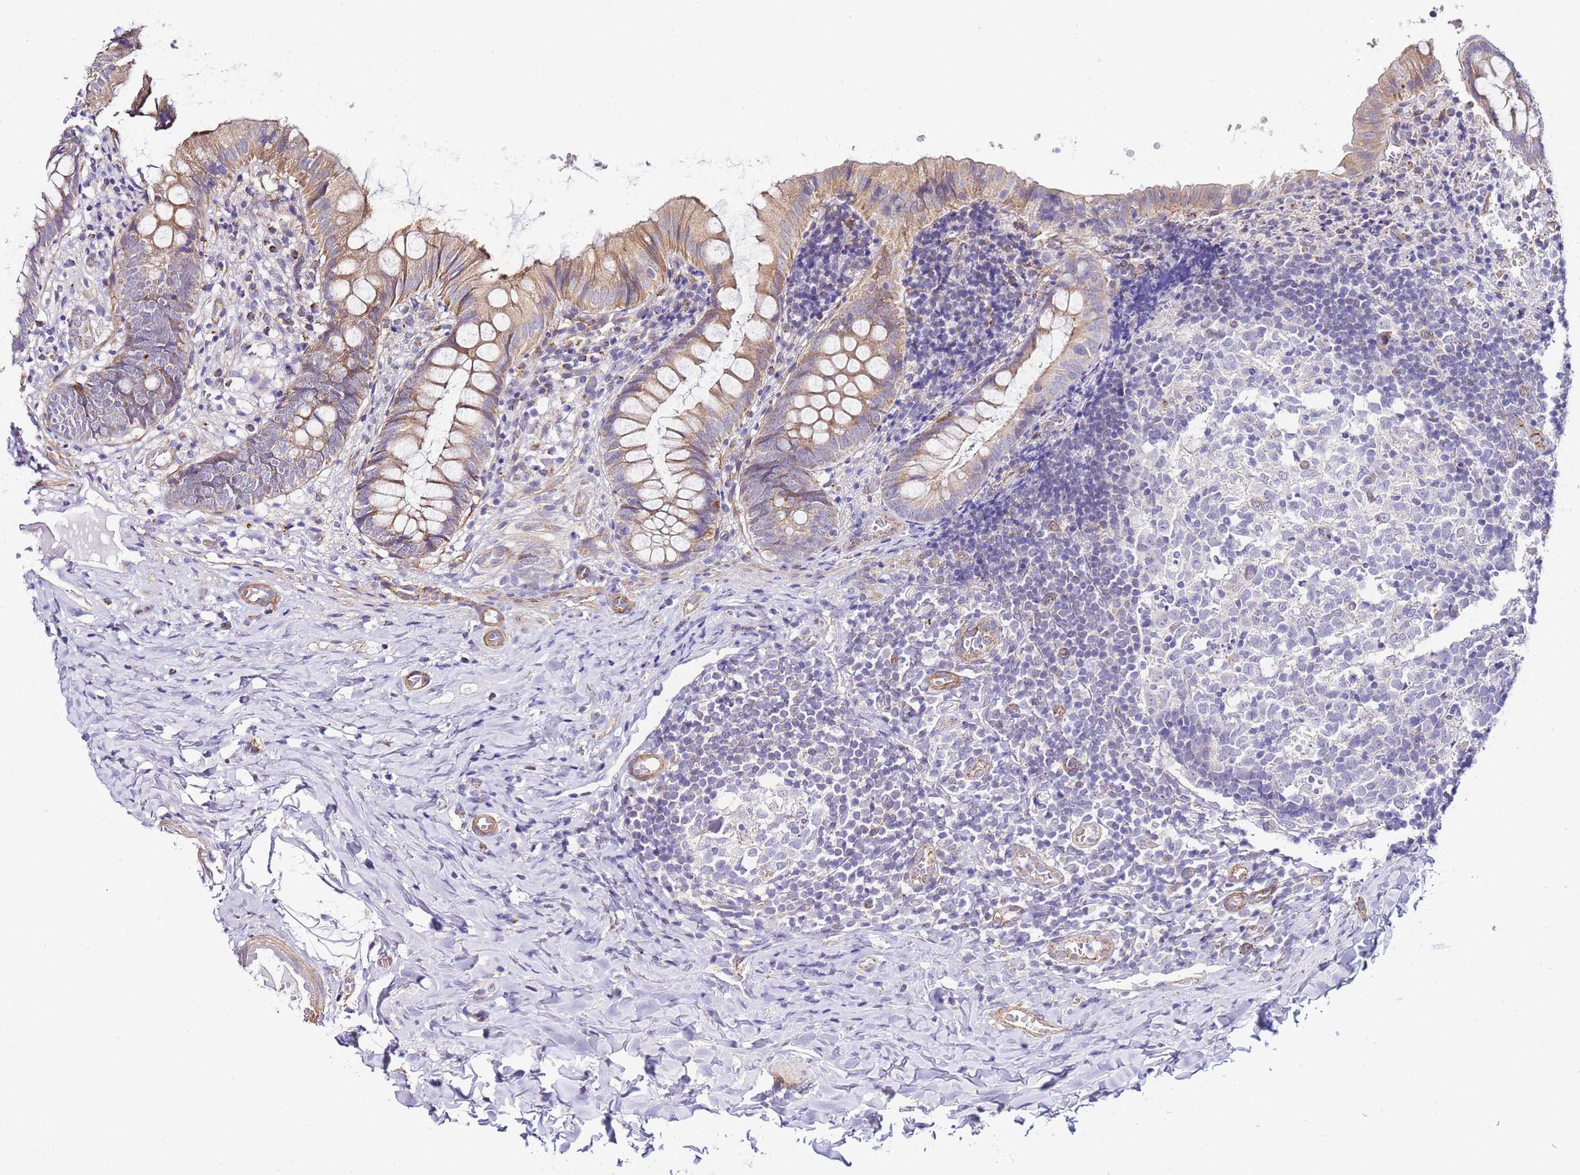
{"staining": {"intensity": "moderate", "quantity": "25%-75%", "location": "cytoplasmic/membranous"}, "tissue": "appendix", "cell_type": "Glandular cells", "image_type": "normal", "snomed": [{"axis": "morphology", "description": "Normal tissue, NOS"}, {"axis": "topography", "description": "Appendix"}], "caption": "DAB (3,3'-diaminobenzidine) immunohistochemical staining of benign appendix shows moderate cytoplasmic/membranous protein expression in approximately 25%-75% of glandular cells.", "gene": "PDCD7", "patient": {"sex": "male", "age": 8}}